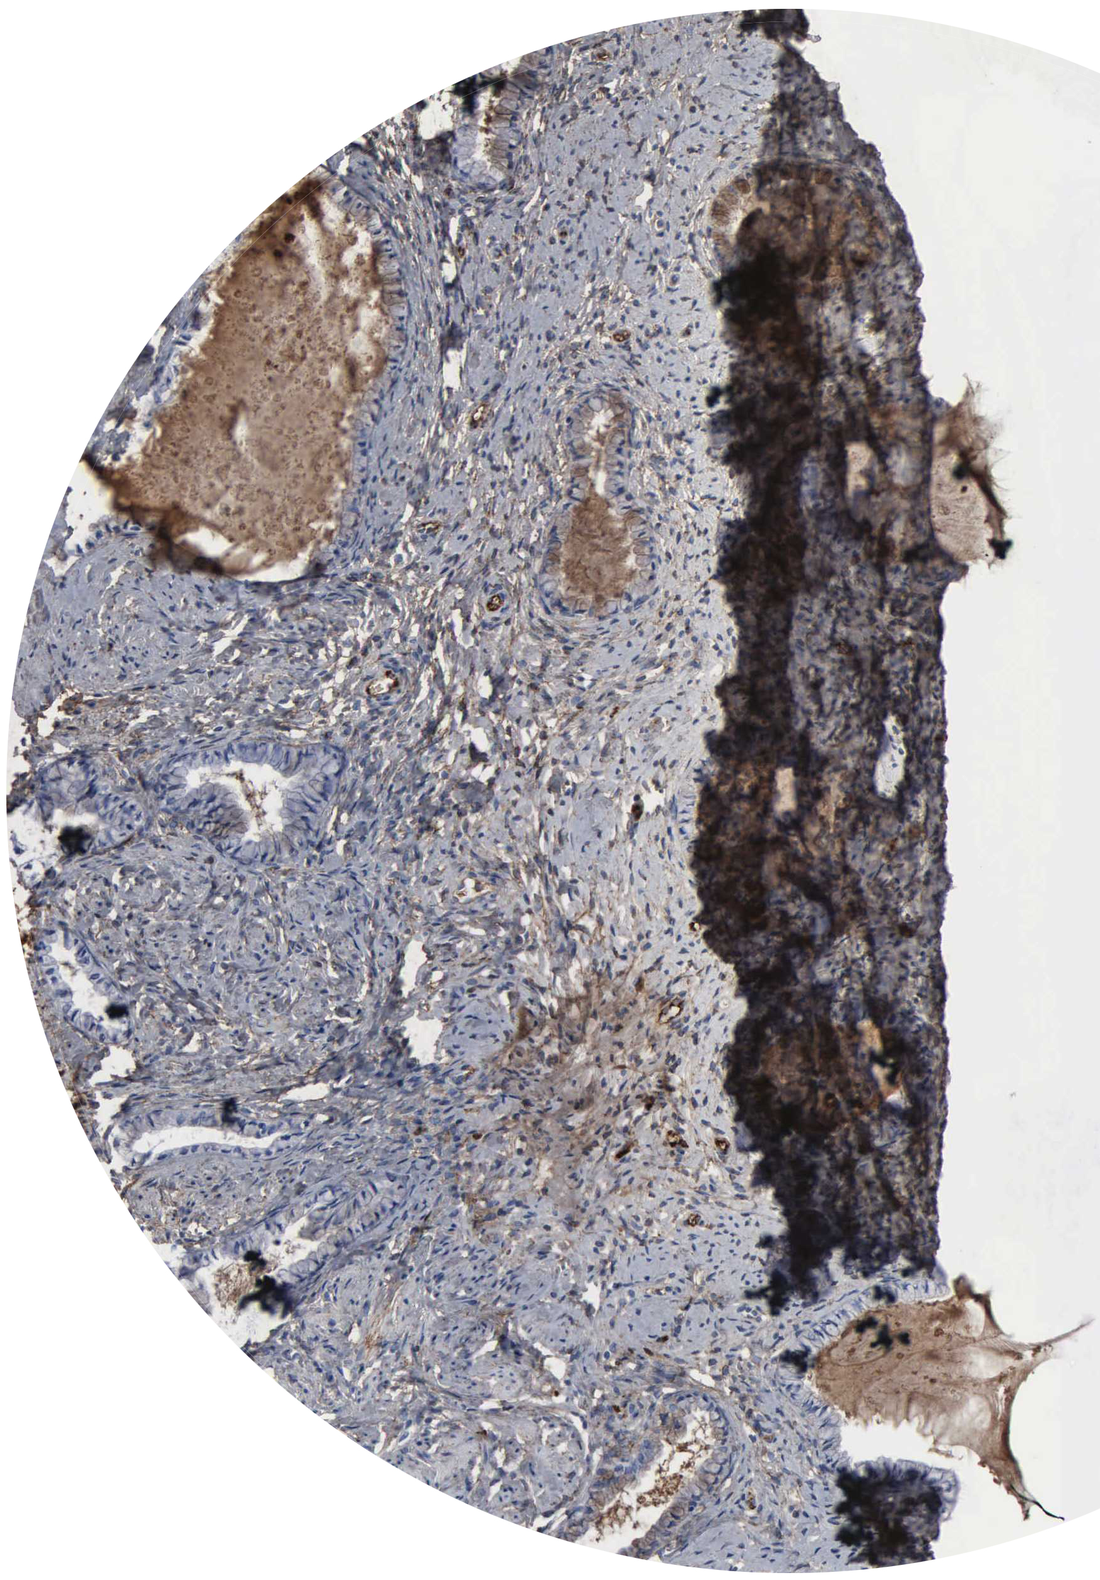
{"staining": {"intensity": "moderate", "quantity": ">75%", "location": "cytoplasmic/membranous"}, "tissue": "cervix", "cell_type": "Glandular cells", "image_type": "normal", "snomed": [{"axis": "morphology", "description": "Normal tissue, NOS"}, {"axis": "topography", "description": "Cervix"}], "caption": "Unremarkable cervix was stained to show a protein in brown. There is medium levels of moderate cytoplasmic/membranous positivity in approximately >75% of glandular cells. The staining is performed using DAB brown chromogen to label protein expression. The nuclei are counter-stained blue using hematoxylin.", "gene": "FN1", "patient": {"sex": "female", "age": 70}}